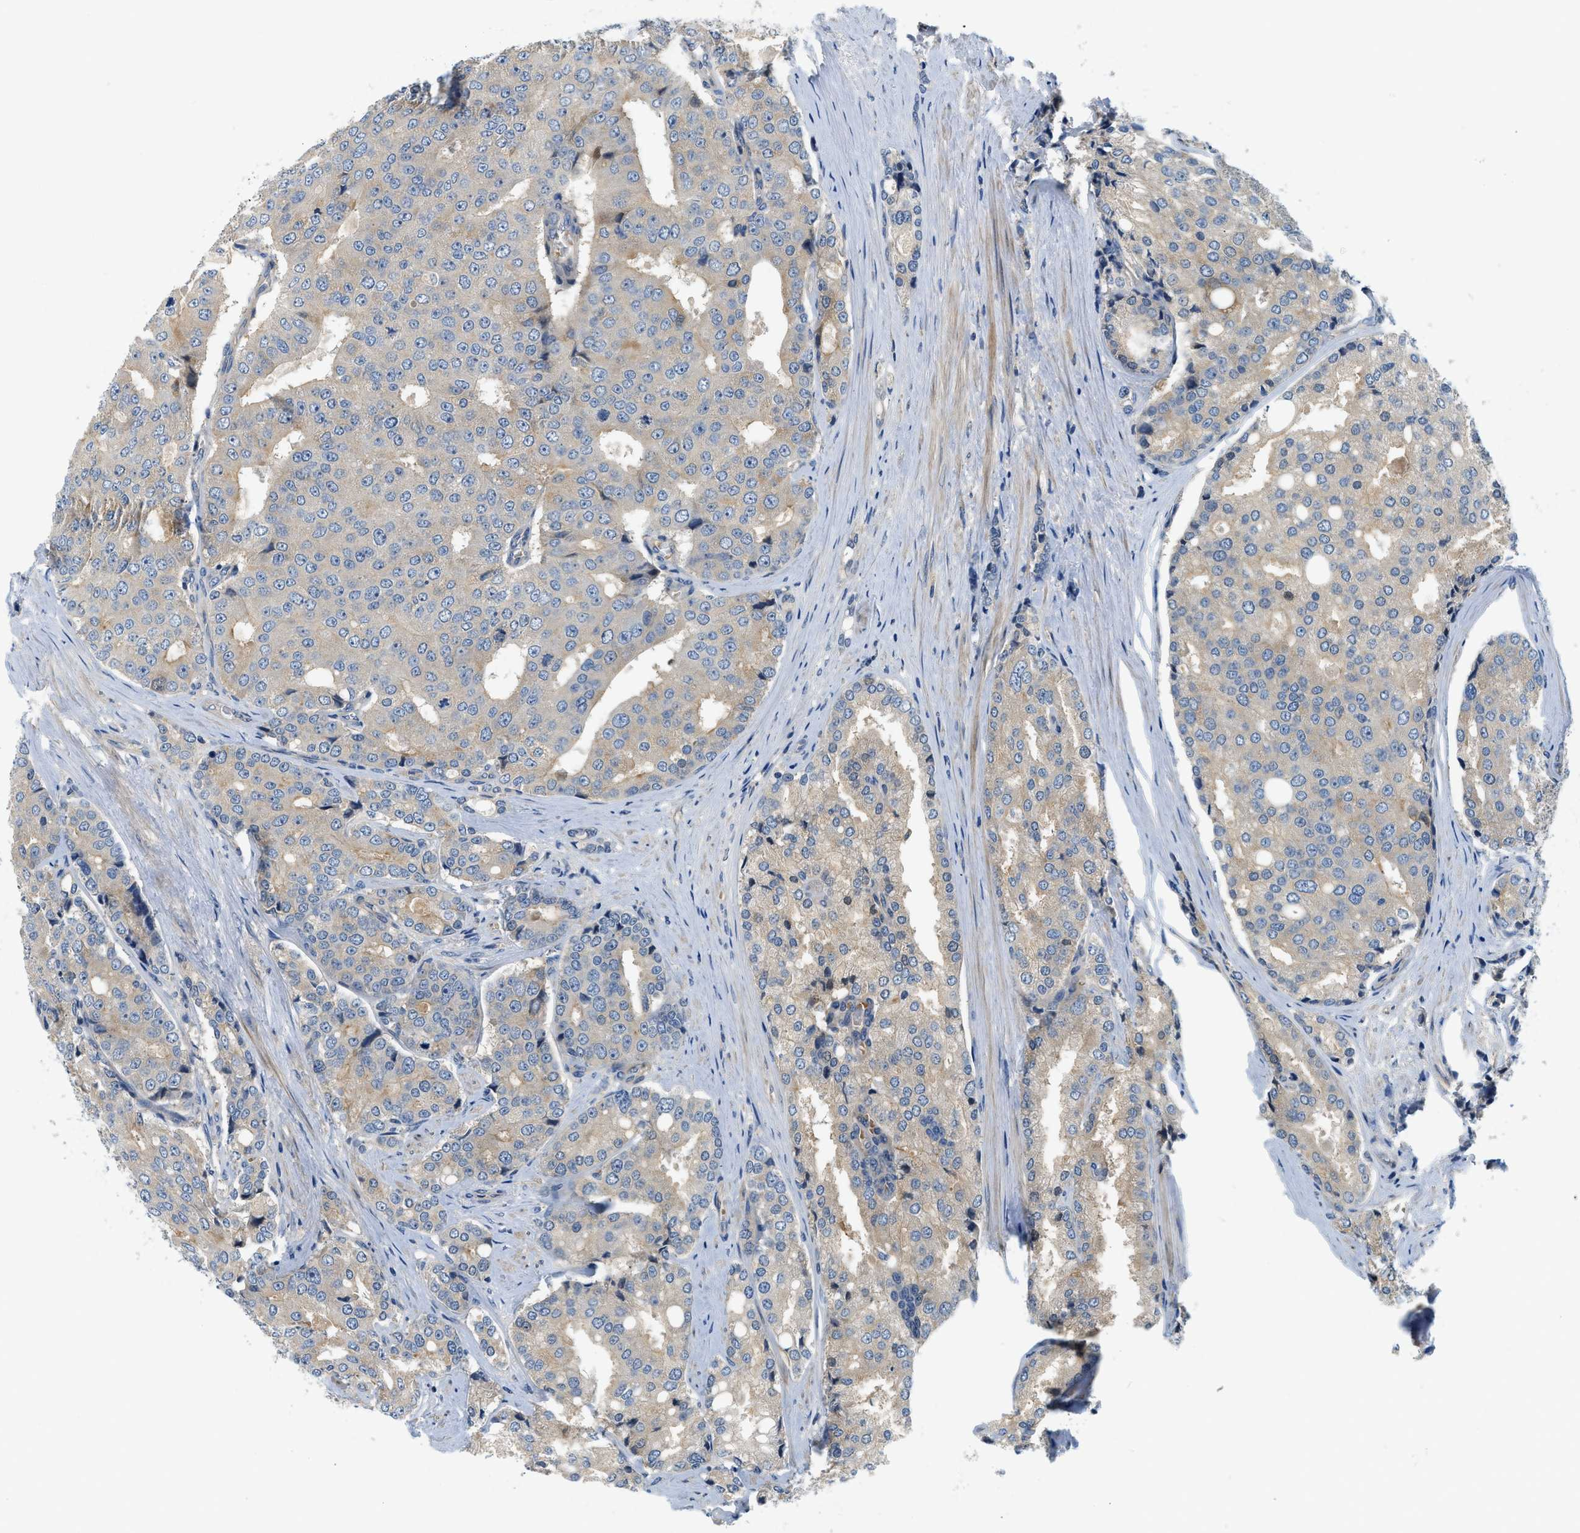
{"staining": {"intensity": "weak", "quantity": ">75%", "location": "cytoplasmic/membranous"}, "tissue": "prostate cancer", "cell_type": "Tumor cells", "image_type": "cancer", "snomed": [{"axis": "morphology", "description": "Adenocarcinoma, High grade"}, {"axis": "topography", "description": "Prostate"}], "caption": "A photomicrograph showing weak cytoplasmic/membranous expression in about >75% of tumor cells in prostate high-grade adenocarcinoma, as visualized by brown immunohistochemical staining.", "gene": "KCNK1", "patient": {"sex": "male", "age": 50}}